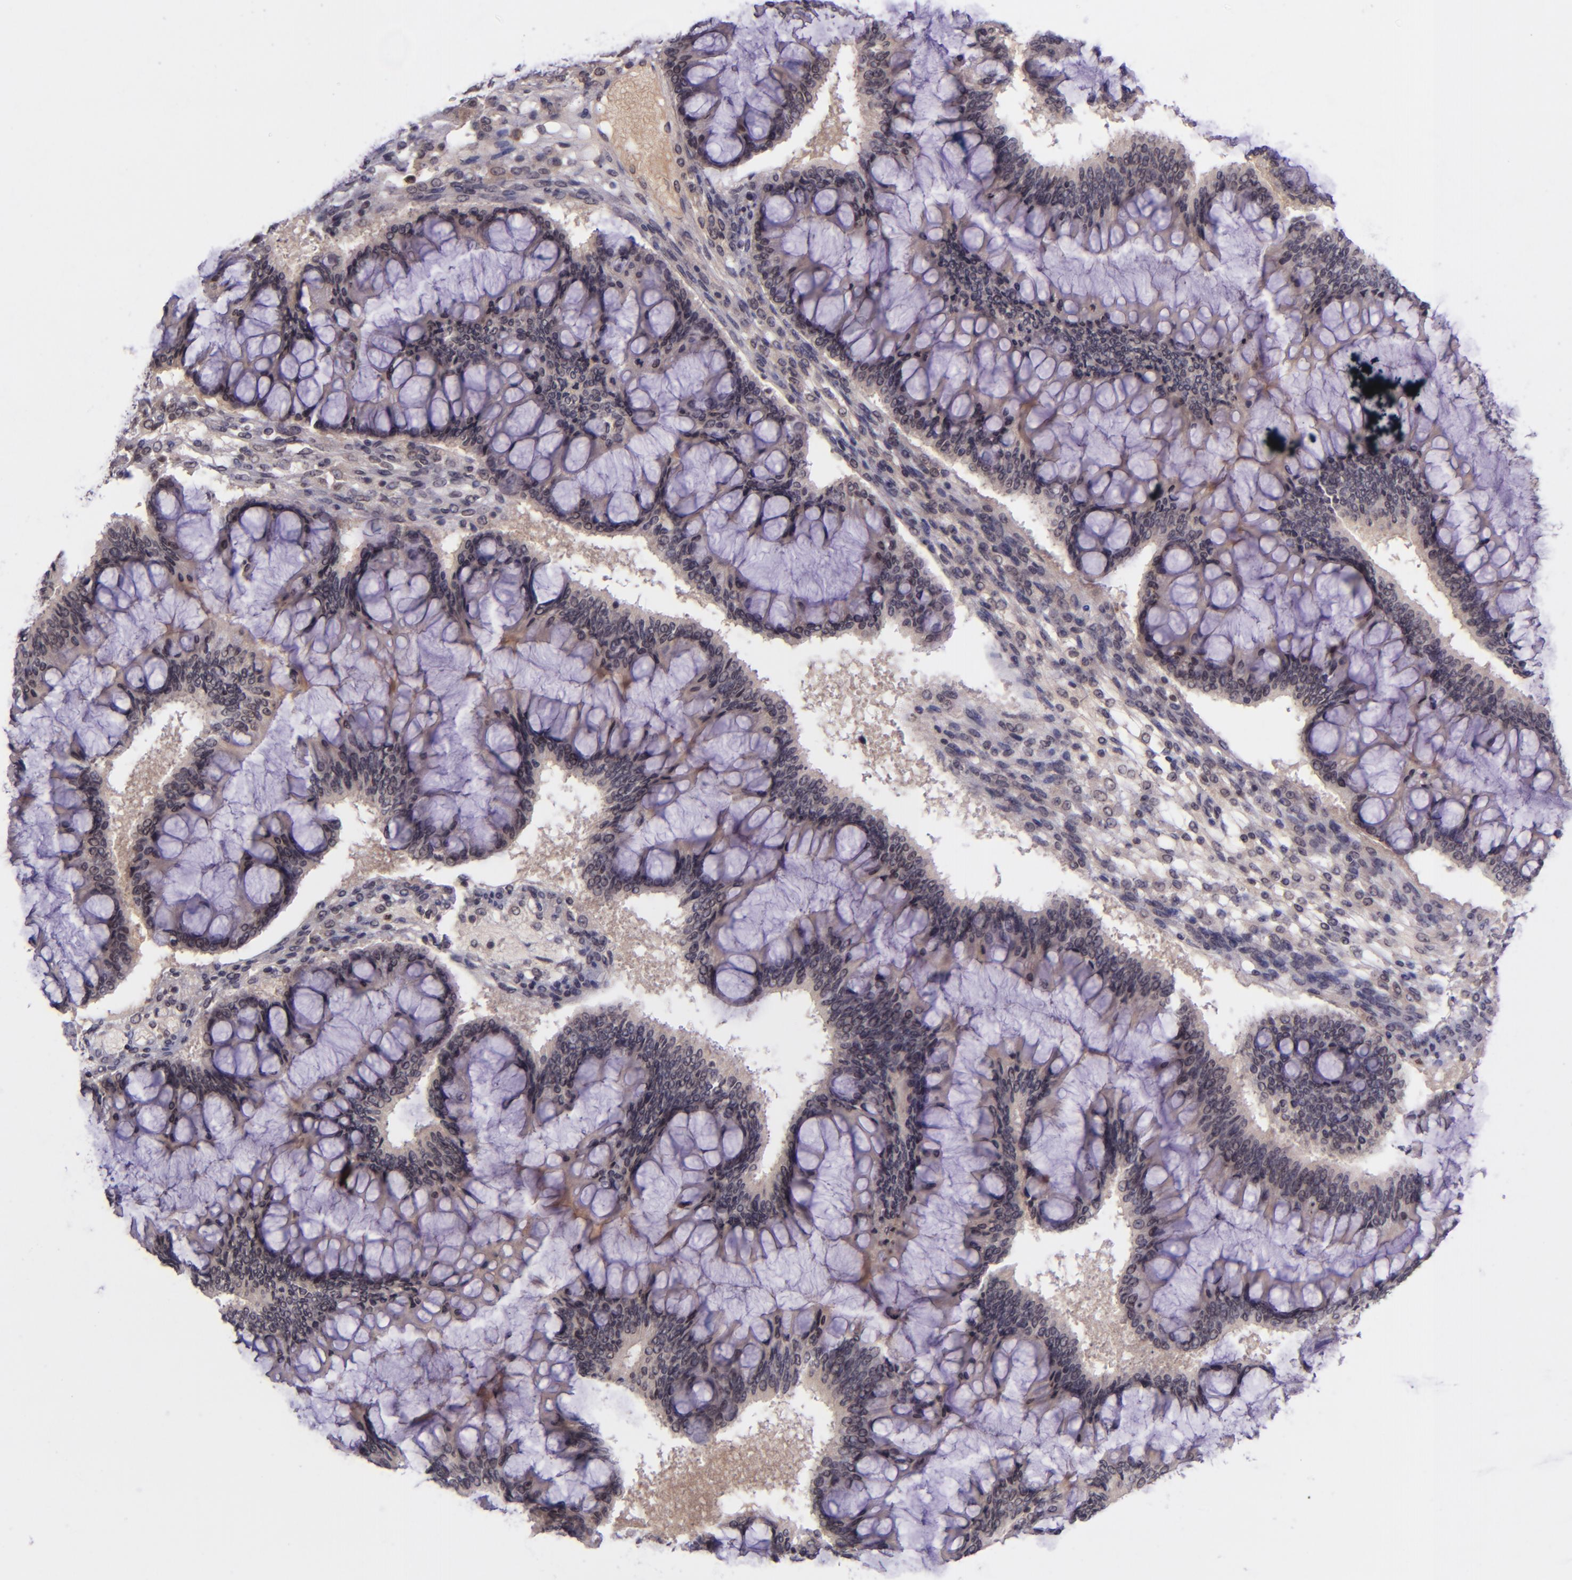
{"staining": {"intensity": "weak", "quantity": "25%-75%", "location": "cytoplasmic/membranous"}, "tissue": "ovarian cancer", "cell_type": "Tumor cells", "image_type": "cancer", "snomed": [{"axis": "morphology", "description": "Cystadenocarcinoma, mucinous, NOS"}, {"axis": "topography", "description": "Ovary"}], "caption": "This is a photomicrograph of IHC staining of mucinous cystadenocarcinoma (ovarian), which shows weak positivity in the cytoplasmic/membranous of tumor cells.", "gene": "SELL", "patient": {"sex": "female", "age": 73}}